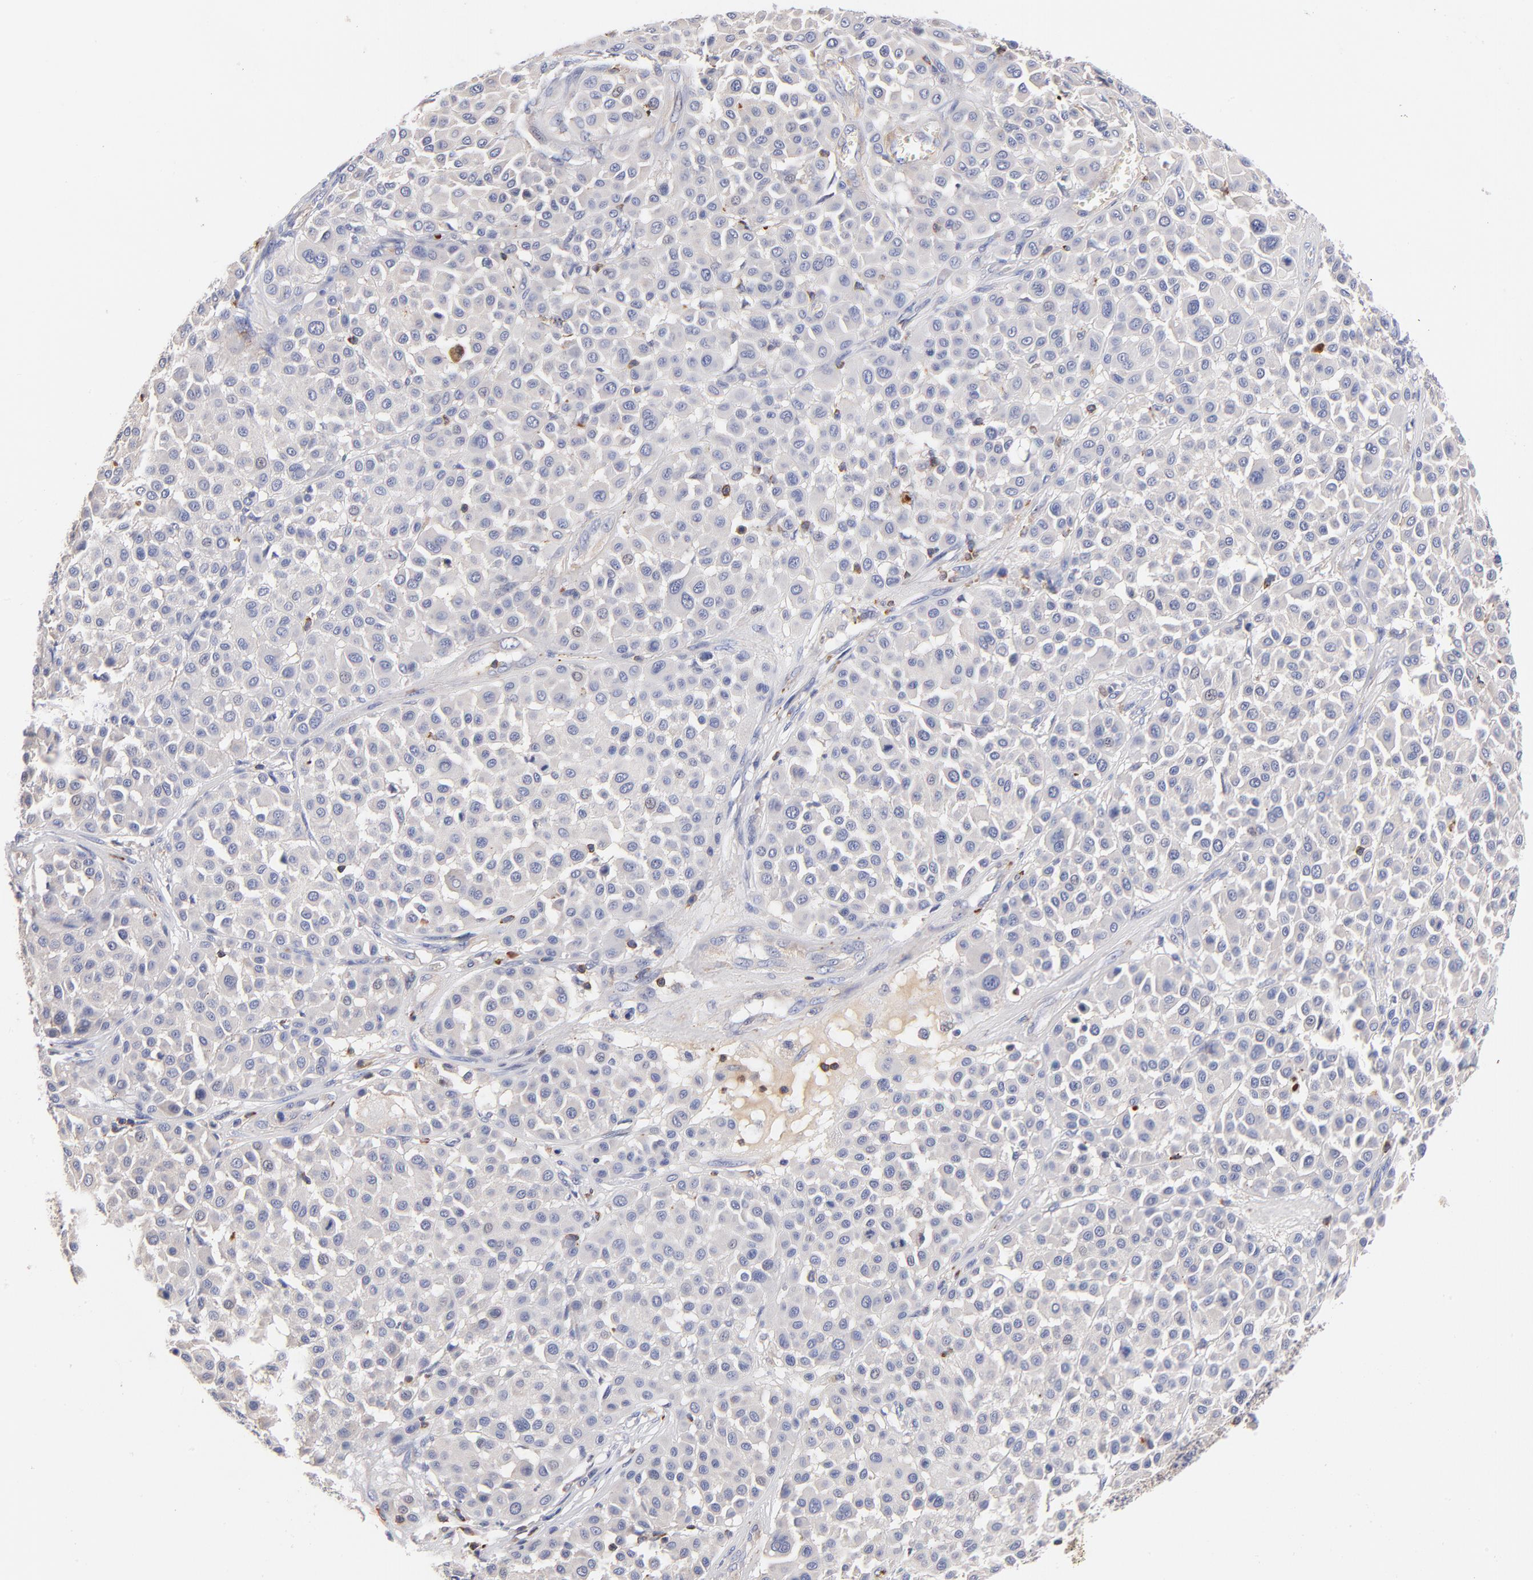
{"staining": {"intensity": "negative", "quantity": "none", "location": "none"}, "tissue": "melanoma", "cell_type": "Tumor cells", "image_type": "cancer", "snomed": [{"axis": "morphology", "description": "Malignant melanoma, Metastatic site"}, {"axis": "topography", "description": "Soft tissue"}], "caption": "Tumor cells show no significant protein positivity in melanoma.", "gene": "KREMEN2", "patient": {"sex": "male", "age": 41}}